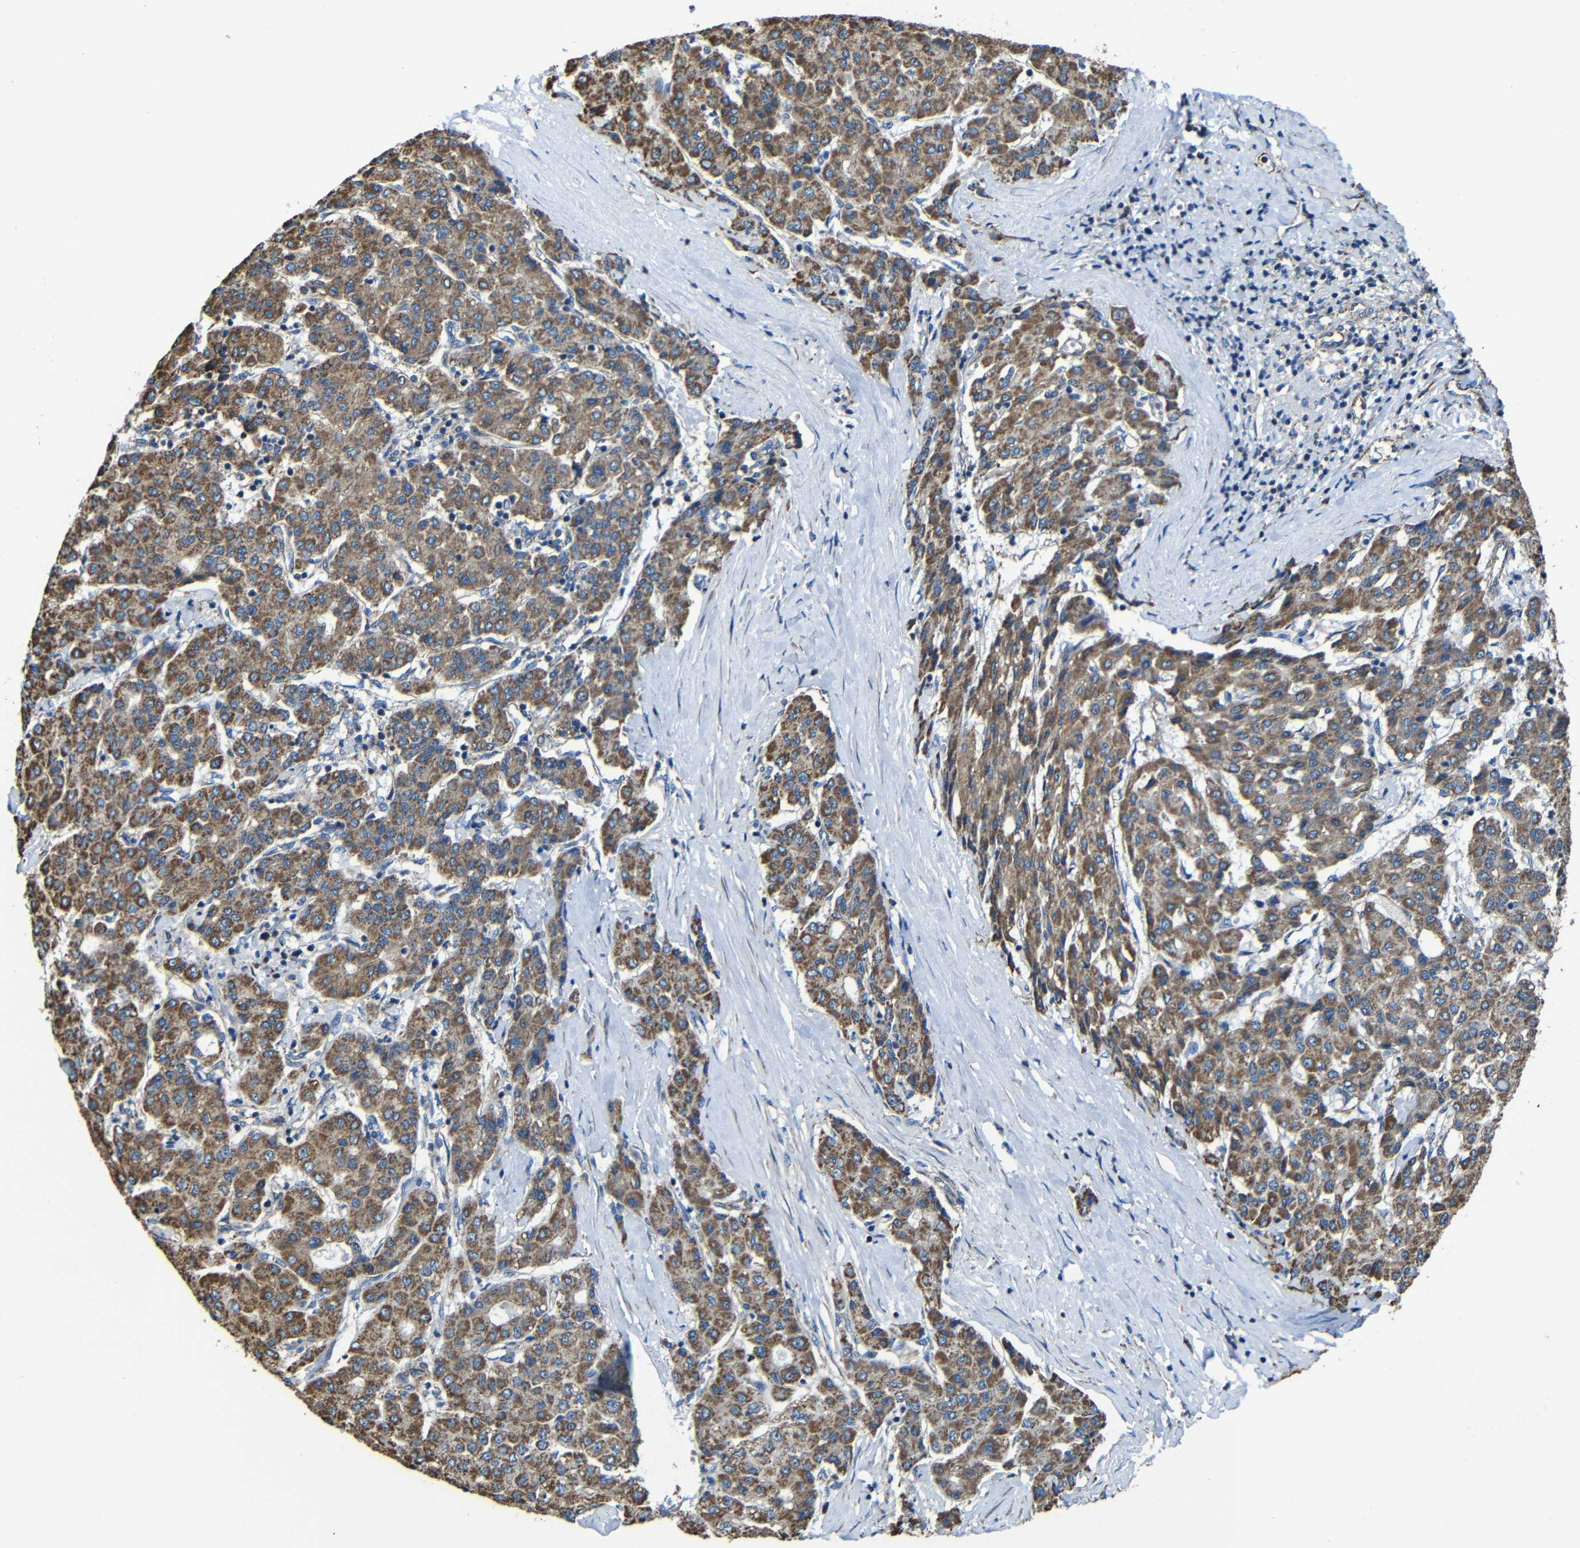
{"staining": {"intensity": "strong", "quantity": ">75%", "location": "cytoplasmic/membranous"}, "tissue": "liver cancer", "cell_type": "Tumor cells", "image_type": "cancer", "snomed": [{"axis": "morphology", "description": "Carcinoma, Hepatocellular, NOS"}, {"axis": "topography", "description": "Liver"}], "caption": "Liver hepatocellular carcinoma tissue demonstrates strong cytoplasmic/membranous staining in approximately >75% of tumor cells", "gene": "INTS6L", "patient": {"sex": "male", "age": 65}}